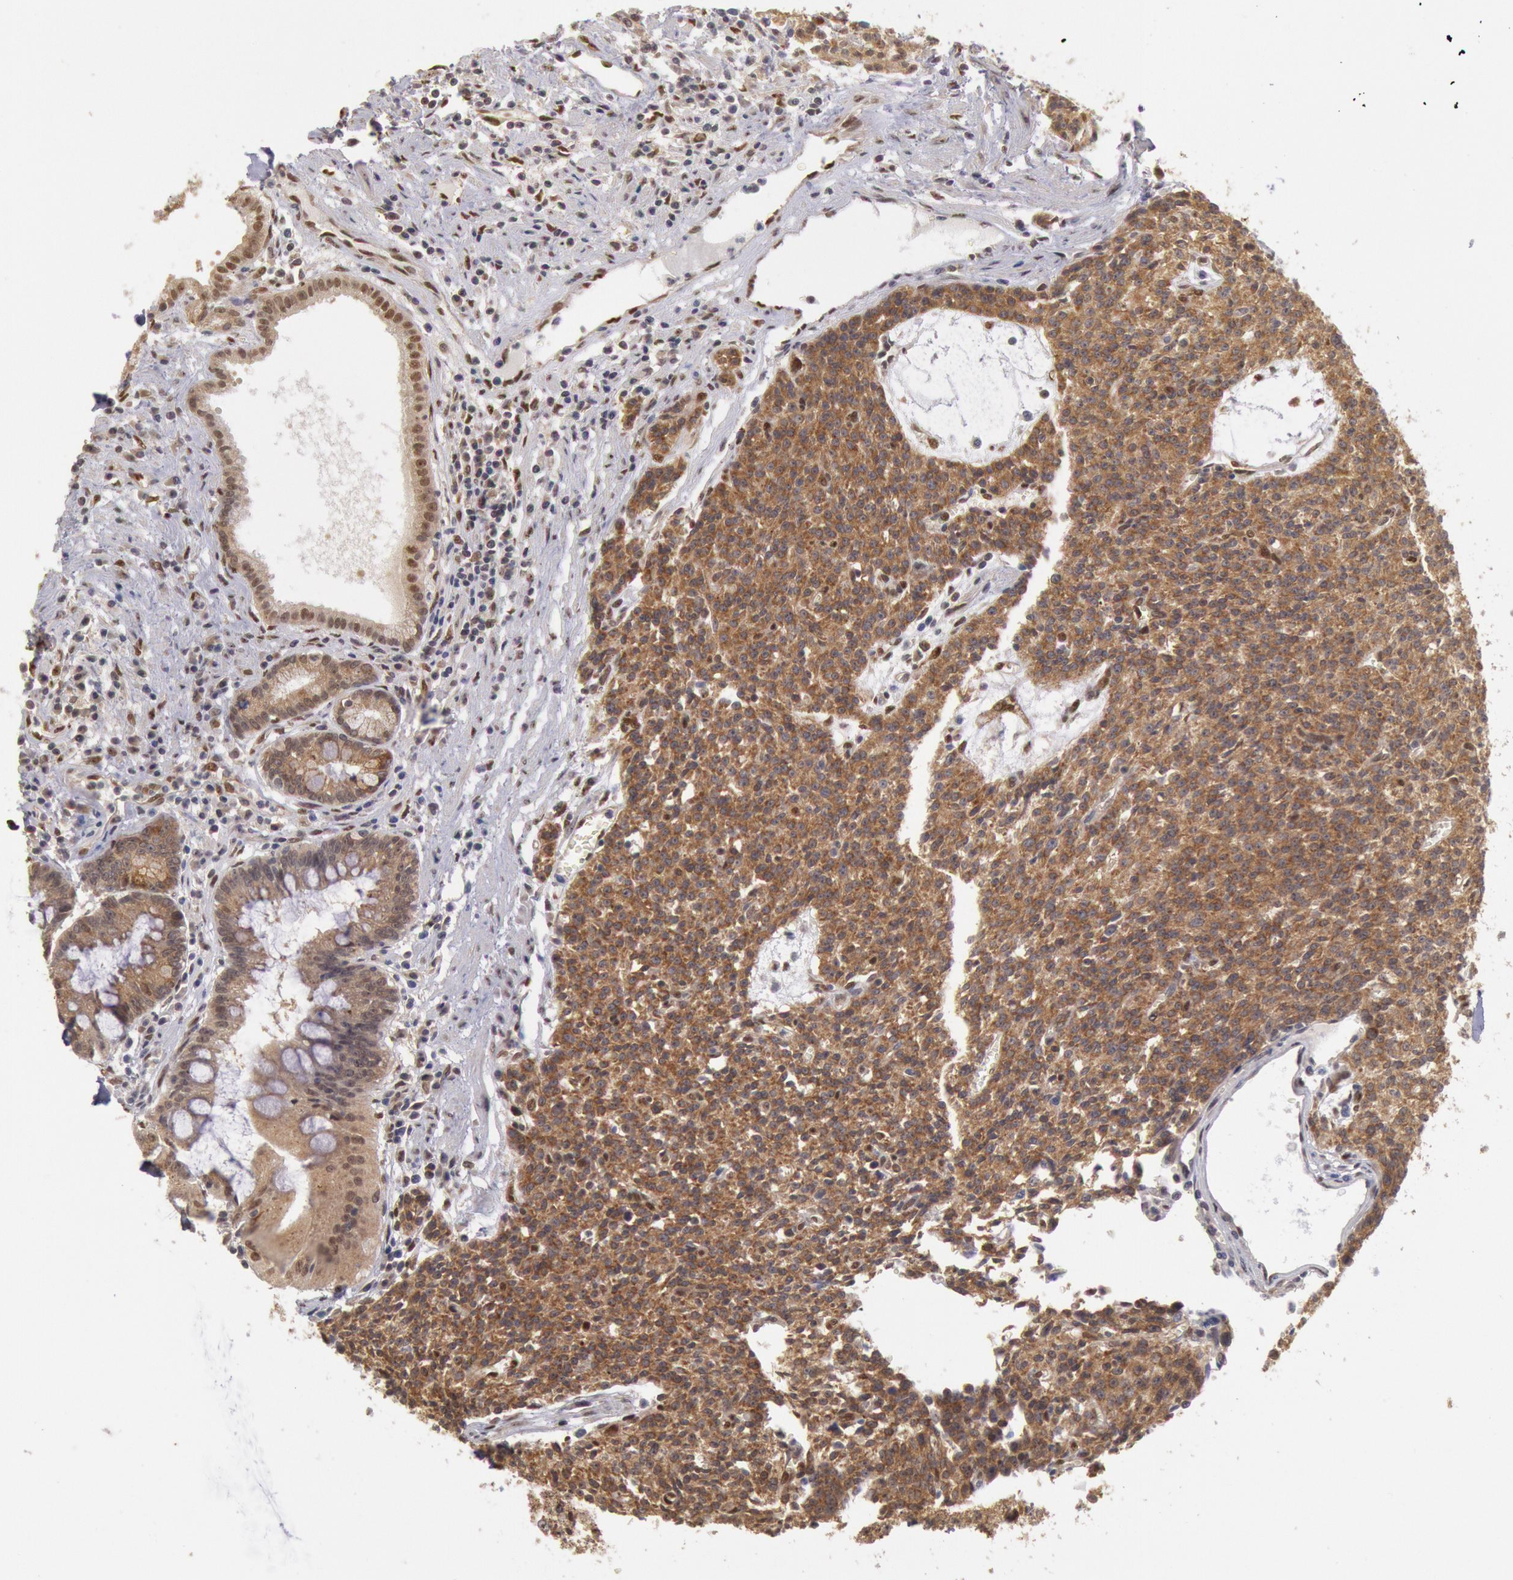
{"staining": {"intensity": "moderate", "quantity": ">75%", "location": "cytoplasmic/membranous"}, "tissue": "carcinoid", "cell_type": "Tumor cells", "image_type": "cancer", "snomed": [{"axis": "morphology", "description": "Carcinoid, malignant, NOS"}, {"axis": "topography", "description": "Stomach"}], "caption": "This photomicrograph displays IHC staining of malignant carcinoid, with medium moderate cytoplasmic/membranous staining in approximately >75% of tumor cells.", "gene": "STX17", "patient": {"sex": "female", "age": 76}}